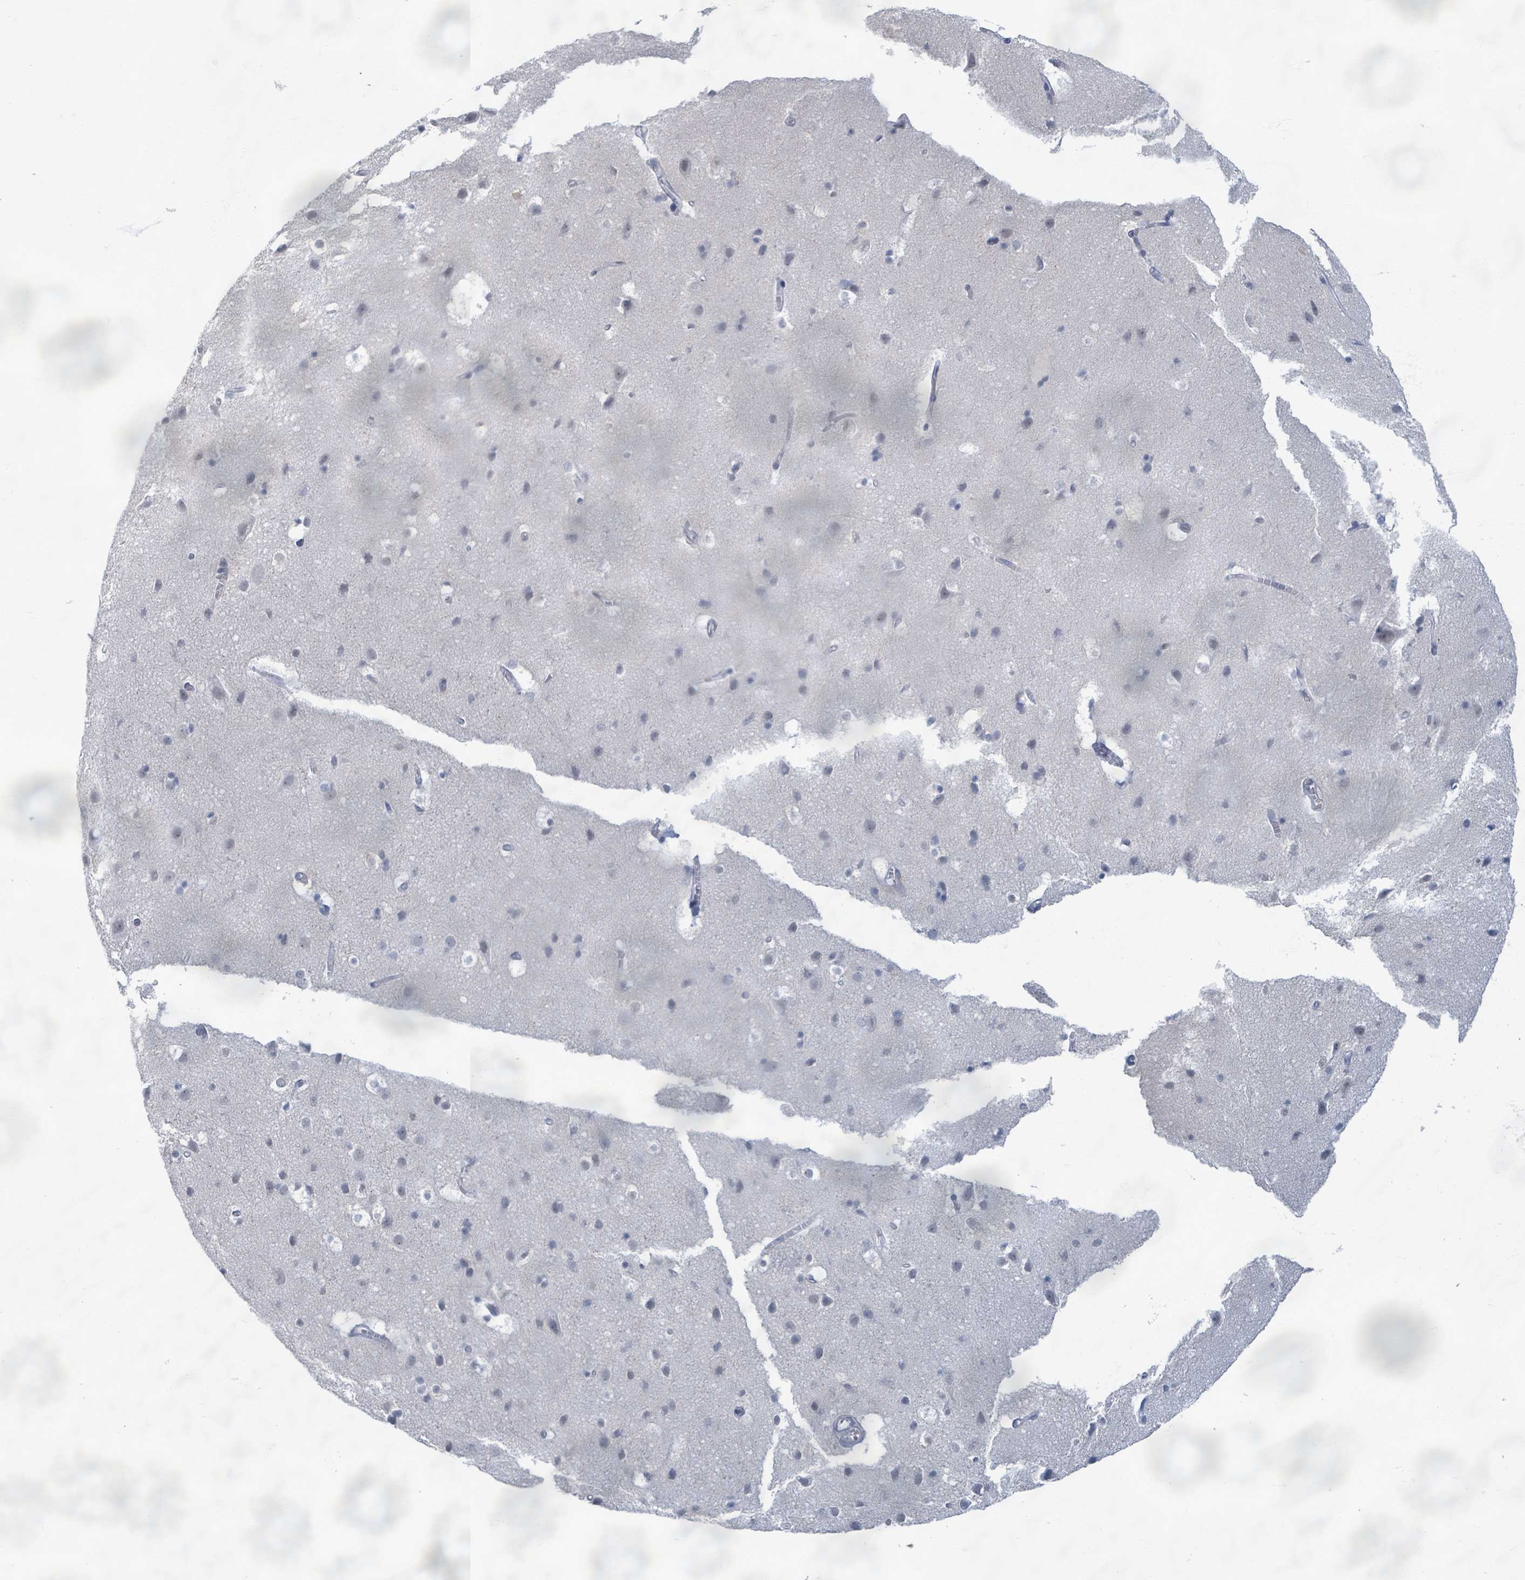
{"staining": {"intensity": "negative", "quantity": "none", "location": "none"}, "tissue": "cerebral cortex", "cell_type": "Endothelial cells", "image_type": "normal", "snomed": [{"axis": "morphology", "description": "Normal tissue, NOS"}, {"axis": "topography", "description": "Cerebral cortex"}], "caption": "High magnification brightfield microscopy of unremarkable cerebral cortex stained with DAB (brown) and counterstained with hematoxylin (blue): endothelial cells show no significant staining.", "gene": "WNT11", "patient": {"sex": "male", "age": 54}}